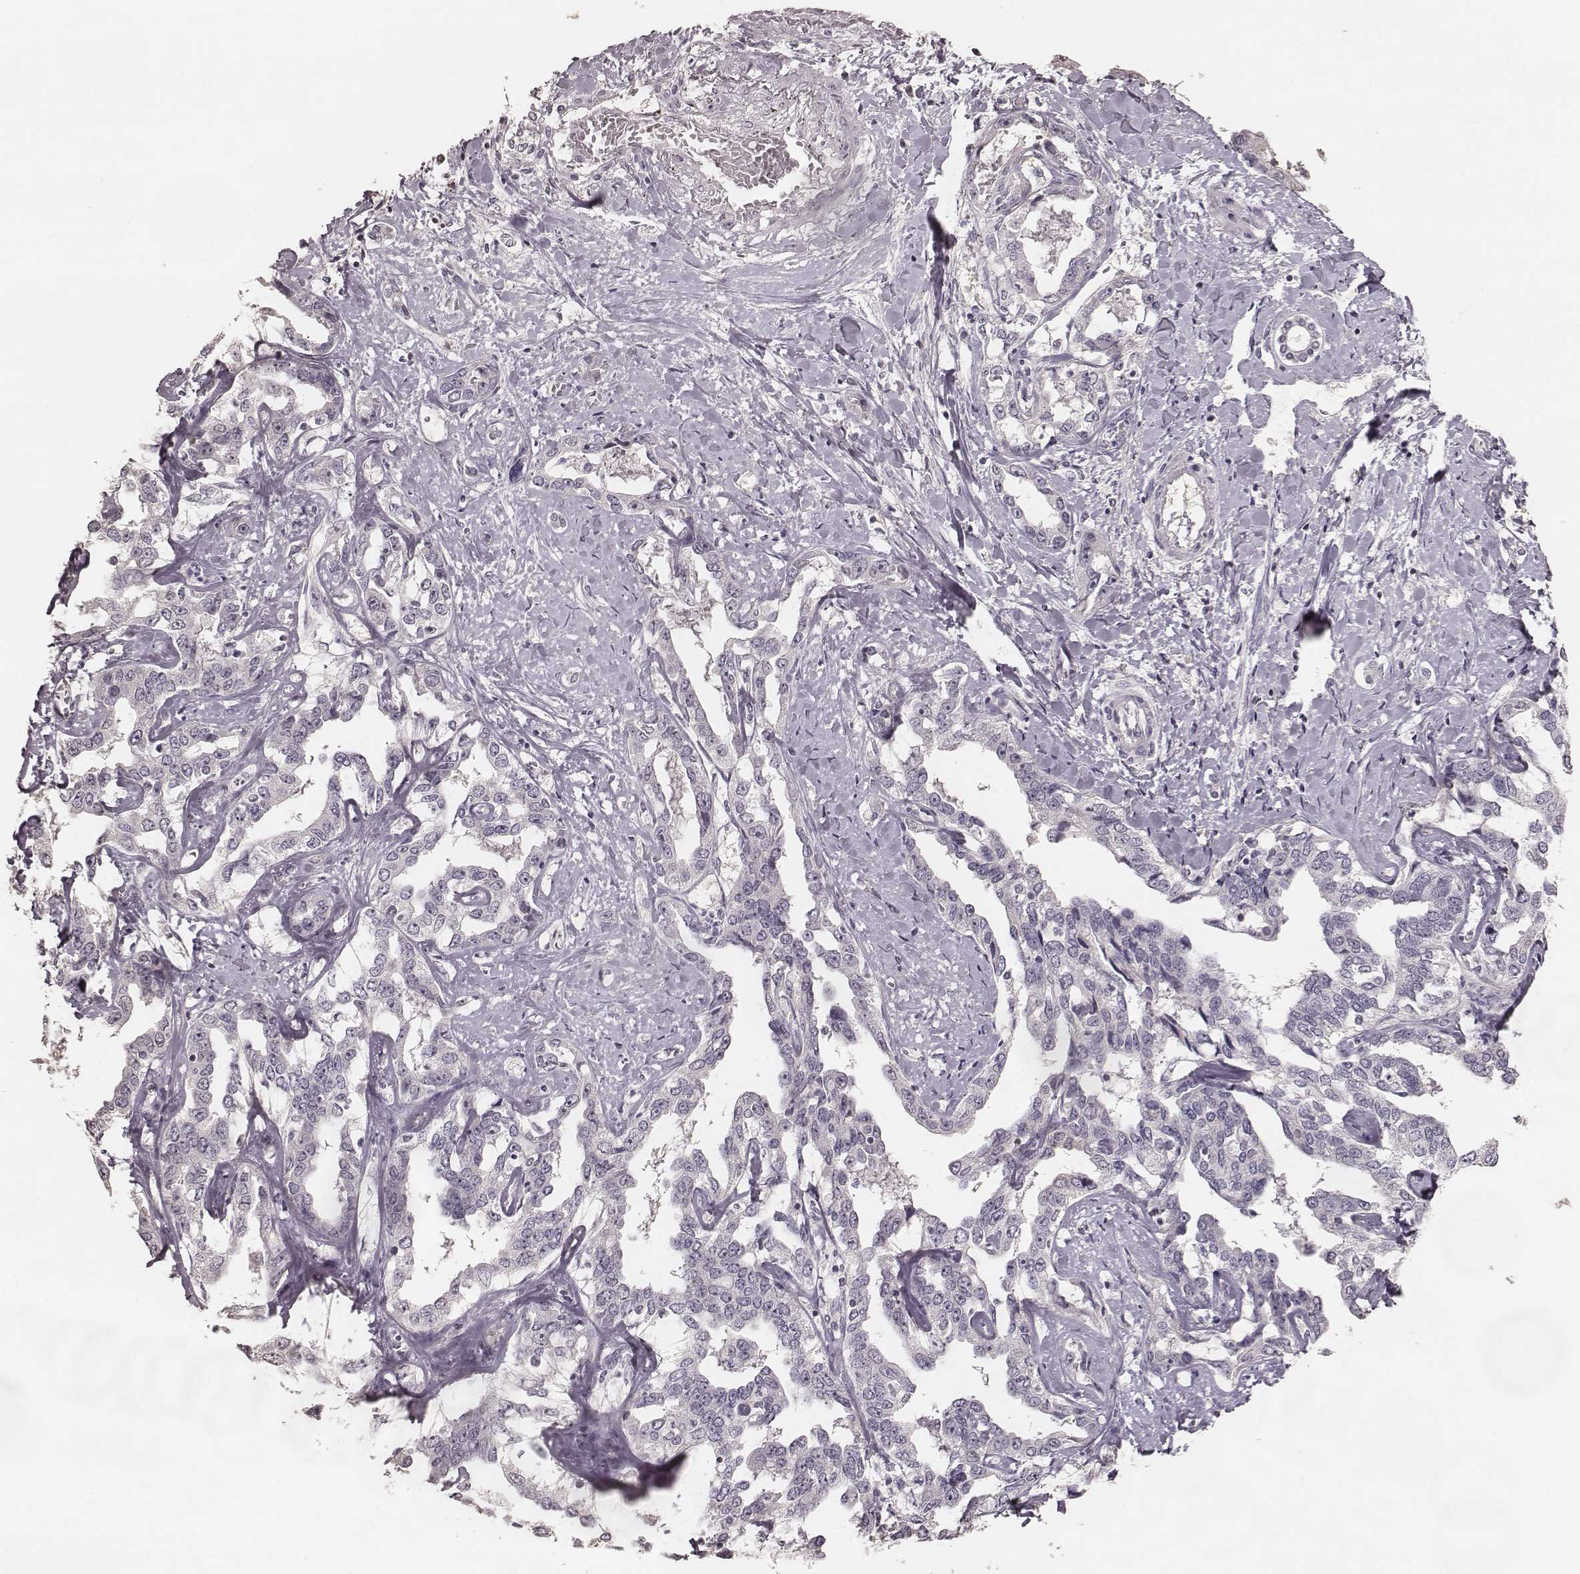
{"staining": {"intensity": "negative", "quantity": "none", "location": "none"}, "tissue": "liver cancer", "cell_type": "Tumor cells", "image_type": "cancer", "snomed": [{"axis": "morphology", "description": "Cholangiocarcinoma"}, {"axis": "topography", "description": "Liver"}], "caption": "Liver cancer (cholangiocarcinoma) stained for a protein using immunohistochemistry demonstrates no expression tumor cells.", "gene": "LY6K", "patient": {"sex": "male", "age": 59}}